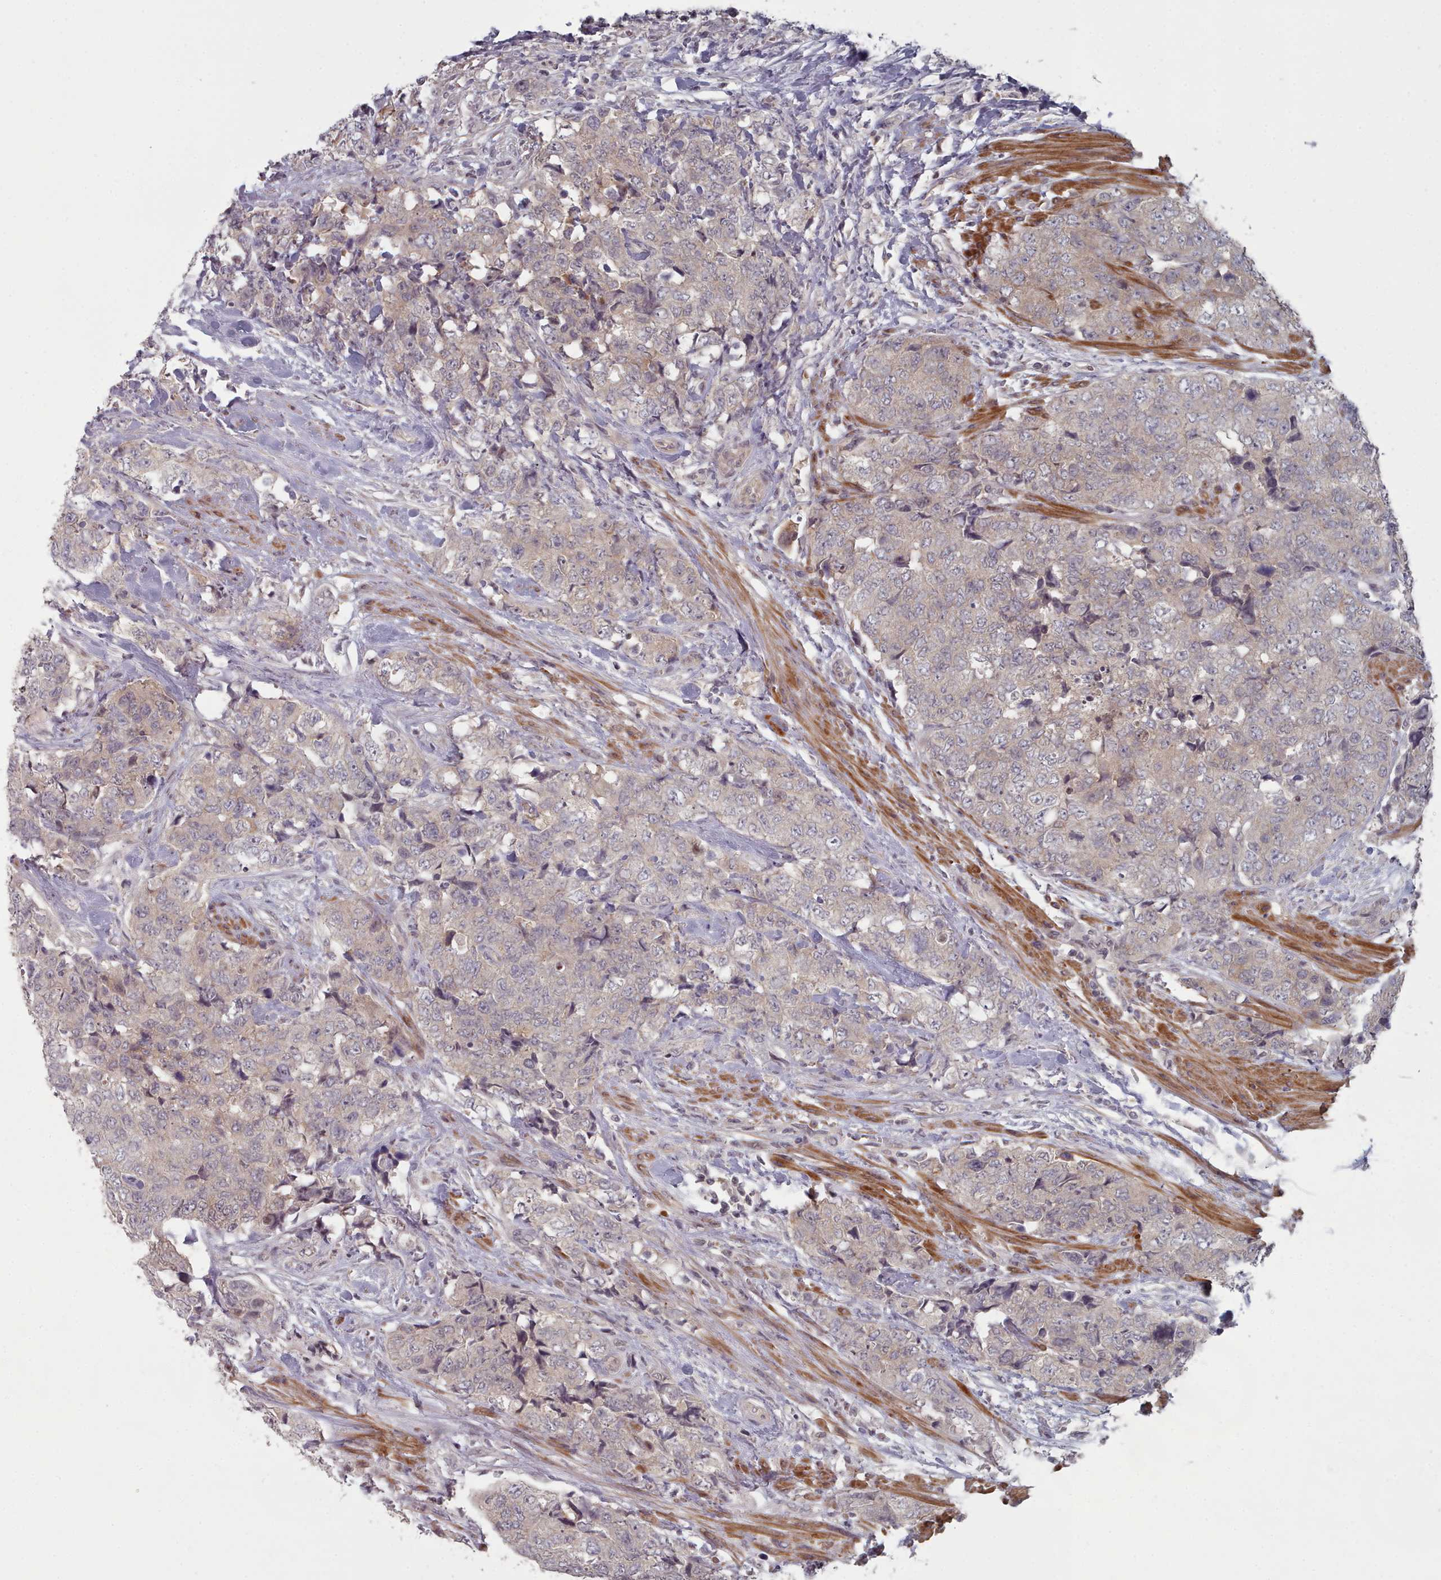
{"staining": {"intensity": "weak", "quantity": "<25%", "location": "cytoplasmic/membranous"}, "tissue": "urothelial cancer", "cell_type": "Tumor cells", "image_type": "cancer", "snomed": [{"axis": "morphology", "description": "Urothelial carcinoma, High grade"}, {"axis": "topography", "description": "Urinary bladder"}], "caption": "There is no significant positivity in tumor cells of urothelial carcinoma (high-grade). (Stains: DAB immunohistochemistry (IHC) with hematoxylin counter stain, Microscopy: brightfield microscopy at high magnification).", "gene": "HYAL3", "patient": {"sex": "female", "age": 78}}